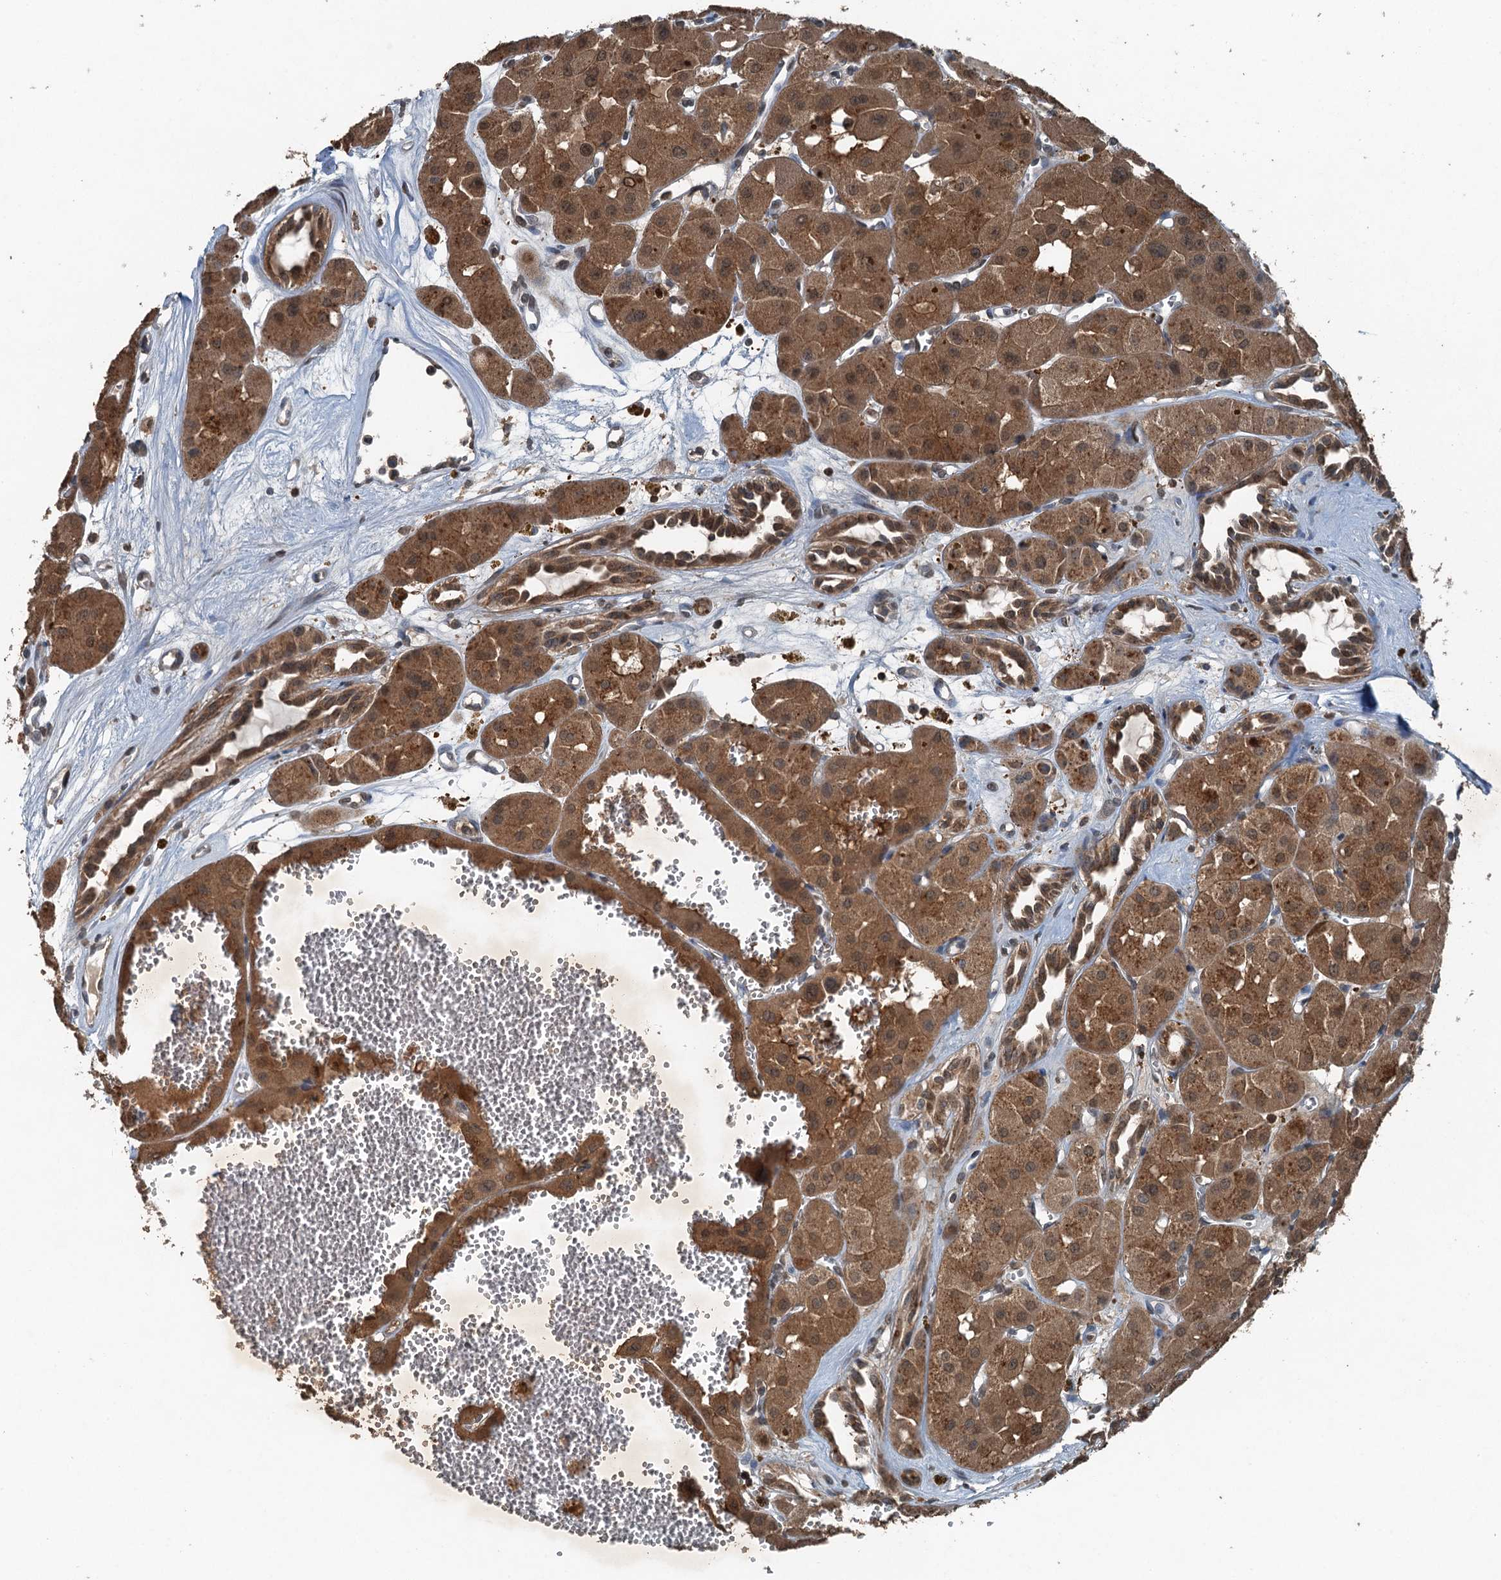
{"staining": {"intensity": "moderate", "quantity": ">75%", "location": "cytoplasmic/membranous"}, "tissue": "renal cancer", "cell_type": "Tumor cells", "image_type": "cancer", "snomed": [{"axis": "morphology", "description": "Carcinoma, NOS"}, {"axis": "topography", "description": "Kidney"}], "caption": "Protein staining reveals moderate cytoplasmic/membranous positivity in approximately >75% of tumor cells in renal carcinoma.", "gene": "TCTN1", "patient": {"sex": "female", "age": 75}}